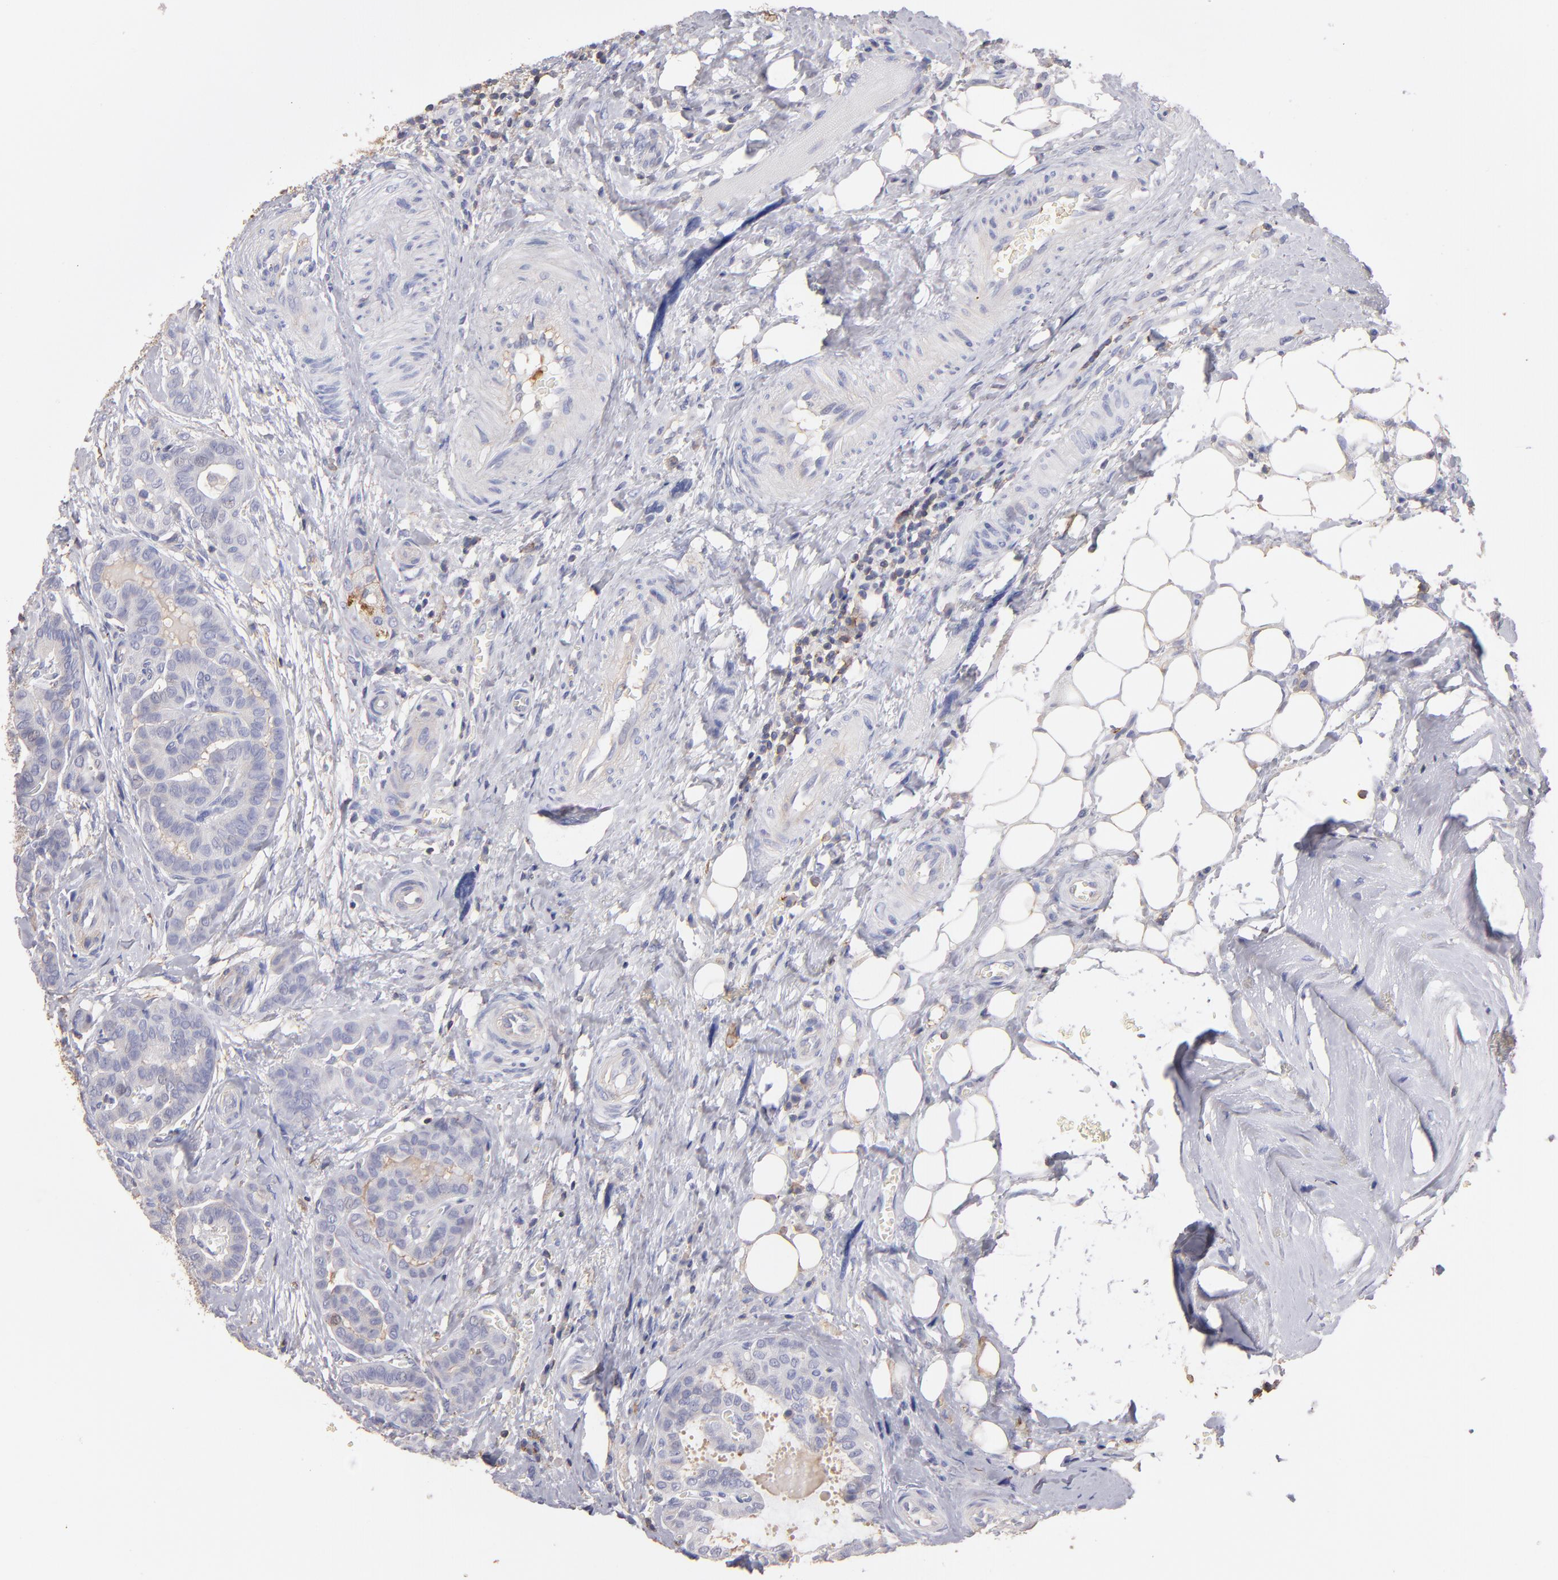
{"staining": {"intensity": "negative", "quantity": "none", "location": "none"}, "tissue": "thyroid cancer", "cell_type": "Tumor cells", "image_type": "cancer", "snomed": [{"axis": "morphology", "description": "Carcinoma, NOS"}, {"axis": "topography", "description": "Thyroid gland"}], "caption": "This is a image of IHC staining of thyroid cancer, which shows no expression in tumor cells.", "gene": "ABCB1", "patient": {"sex": "female", "age": 91}}